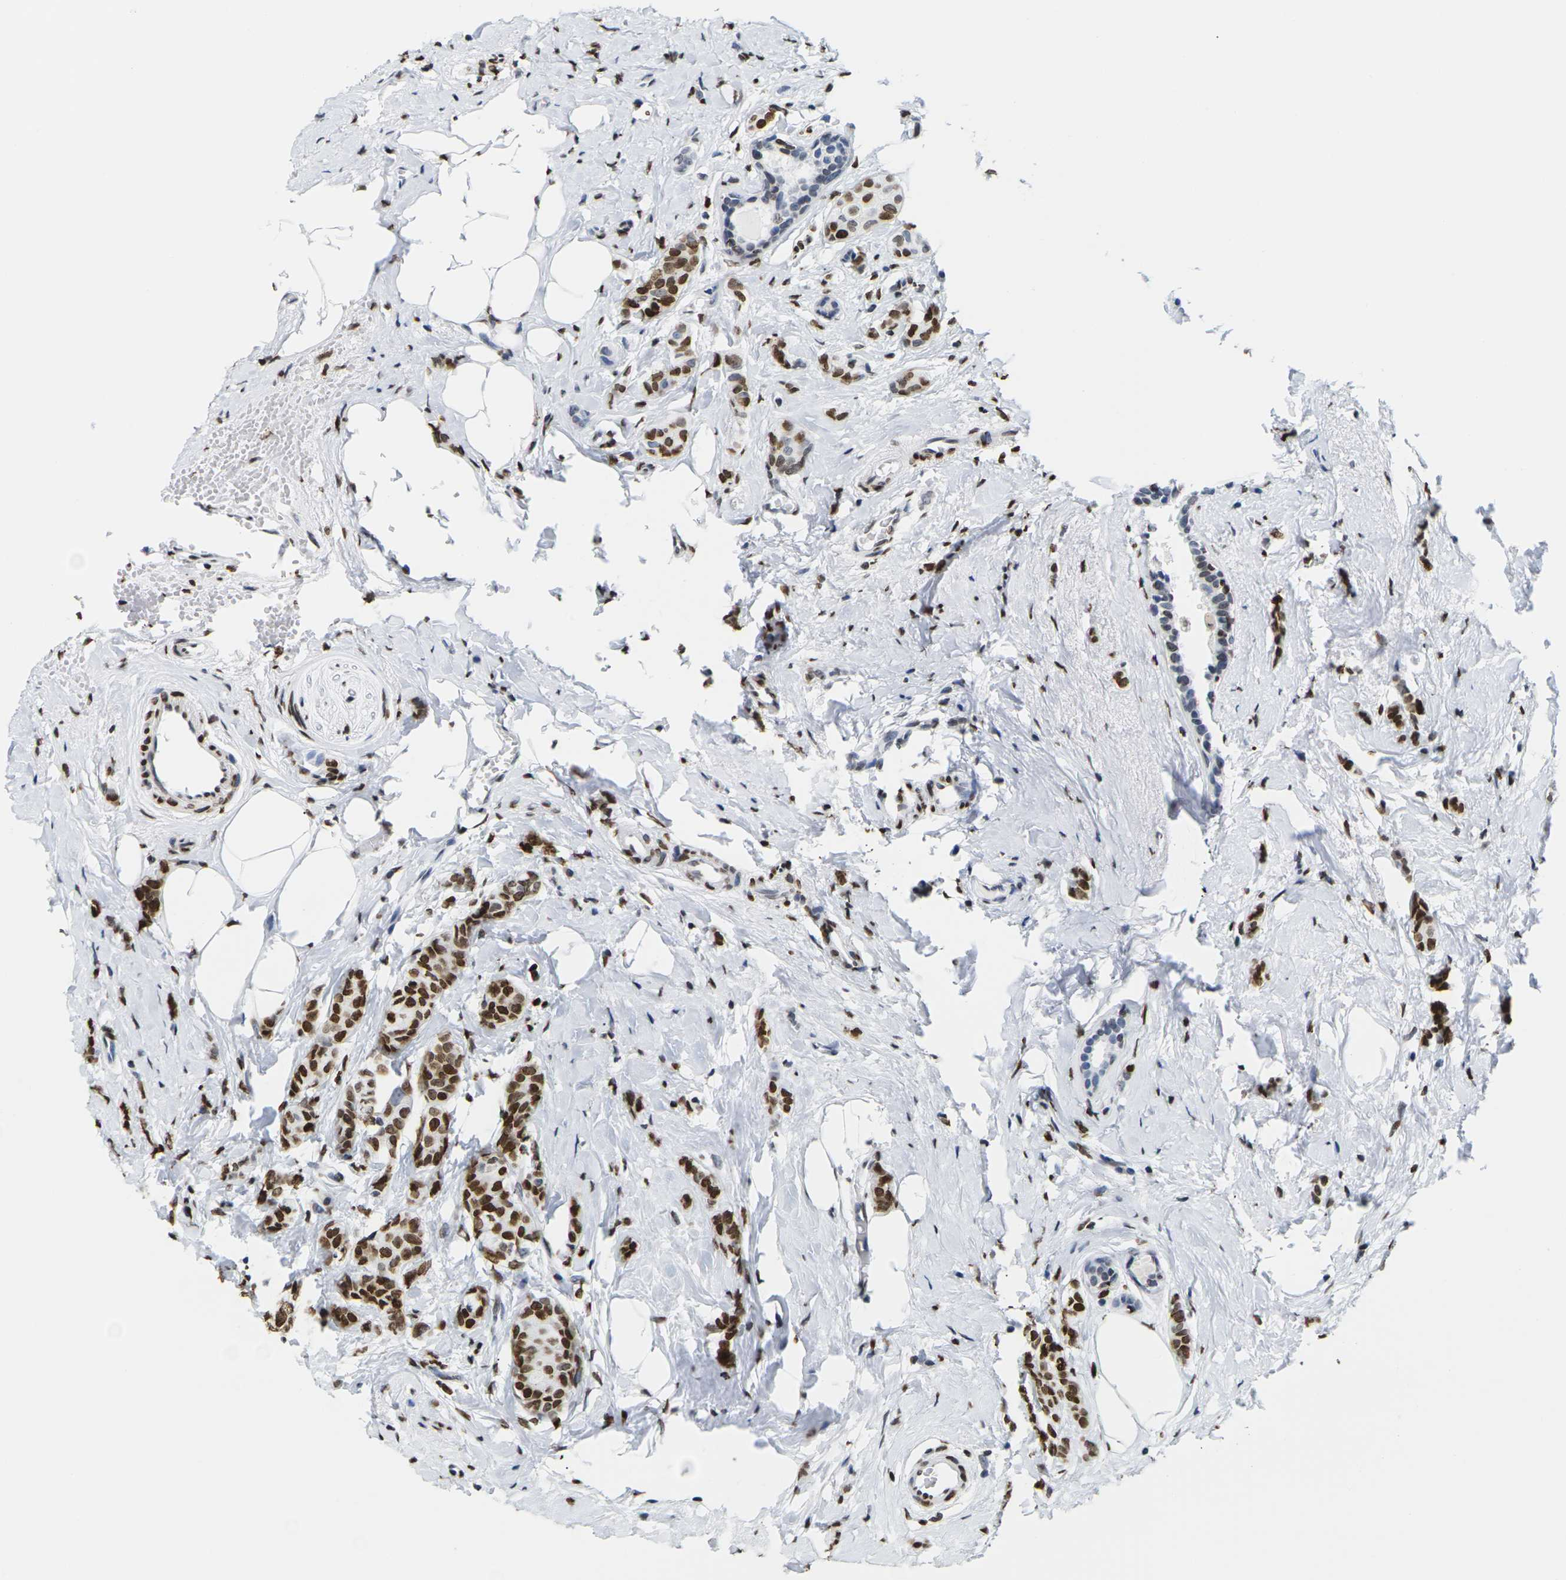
{"staining": {"intensity": "strong", "quantity": ">75%", "location": "cytoplasmic/membranous,nuclear"}, "tissue": "breast cancer", "cell_type": "Tumor cells", "image_type": "cancer", "snomed": [{"axis": "morphology", "description": "Lobular carcinoma"}, {"axis": "topography", "description": "Breast"}], "caption": "Protein expression analysis of breast cancer (lobular carcinoma) exhibits strong cytoplasmic/membranous and nuclear expression in about >75% of tumor cells. (DAB = brown stain, brightfield microscopy at high magnification).", "gene": "H2AC21", "patient": {"sex": "female", "age": 60}}